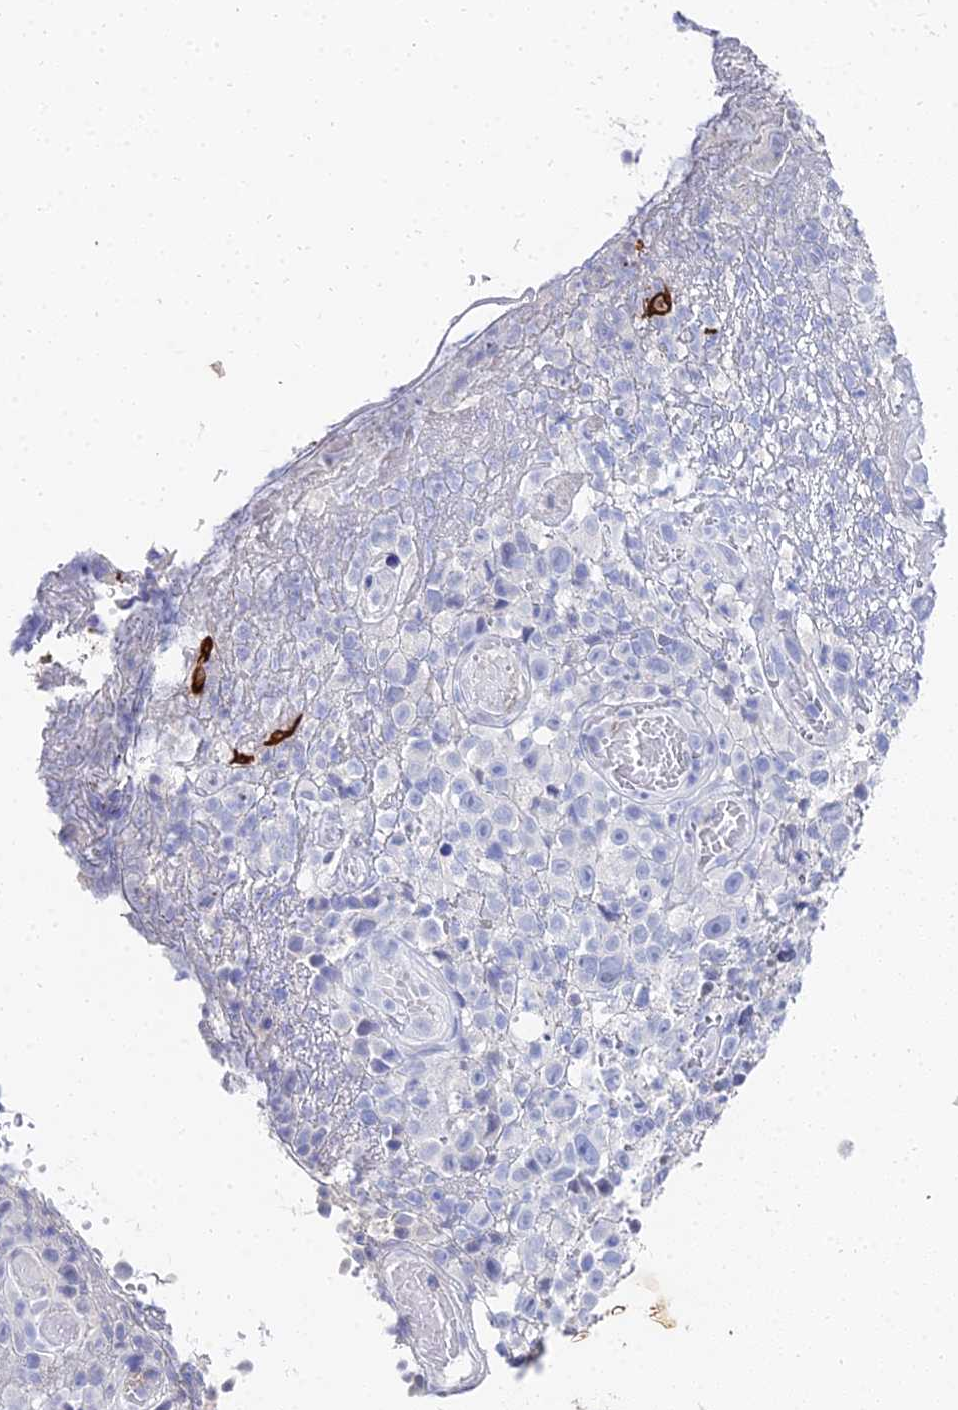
{"staining": {"intensity": "negative", "quantity": "none", "location": "none"}, "tissue": "melanoma", "cell_type": "Tumor cells", "image_type": "cancer", "snomed": [{"axis": "morphology", "description": "Malignant melanoma, NOS"}, {"axis": "topography", "description": "Skin"}], "caption": "The micrograph displays no staining of tumor cells in malignant melanoma.", "gene": "KRT17", "patient": {"sex": "female", "age": 82}}